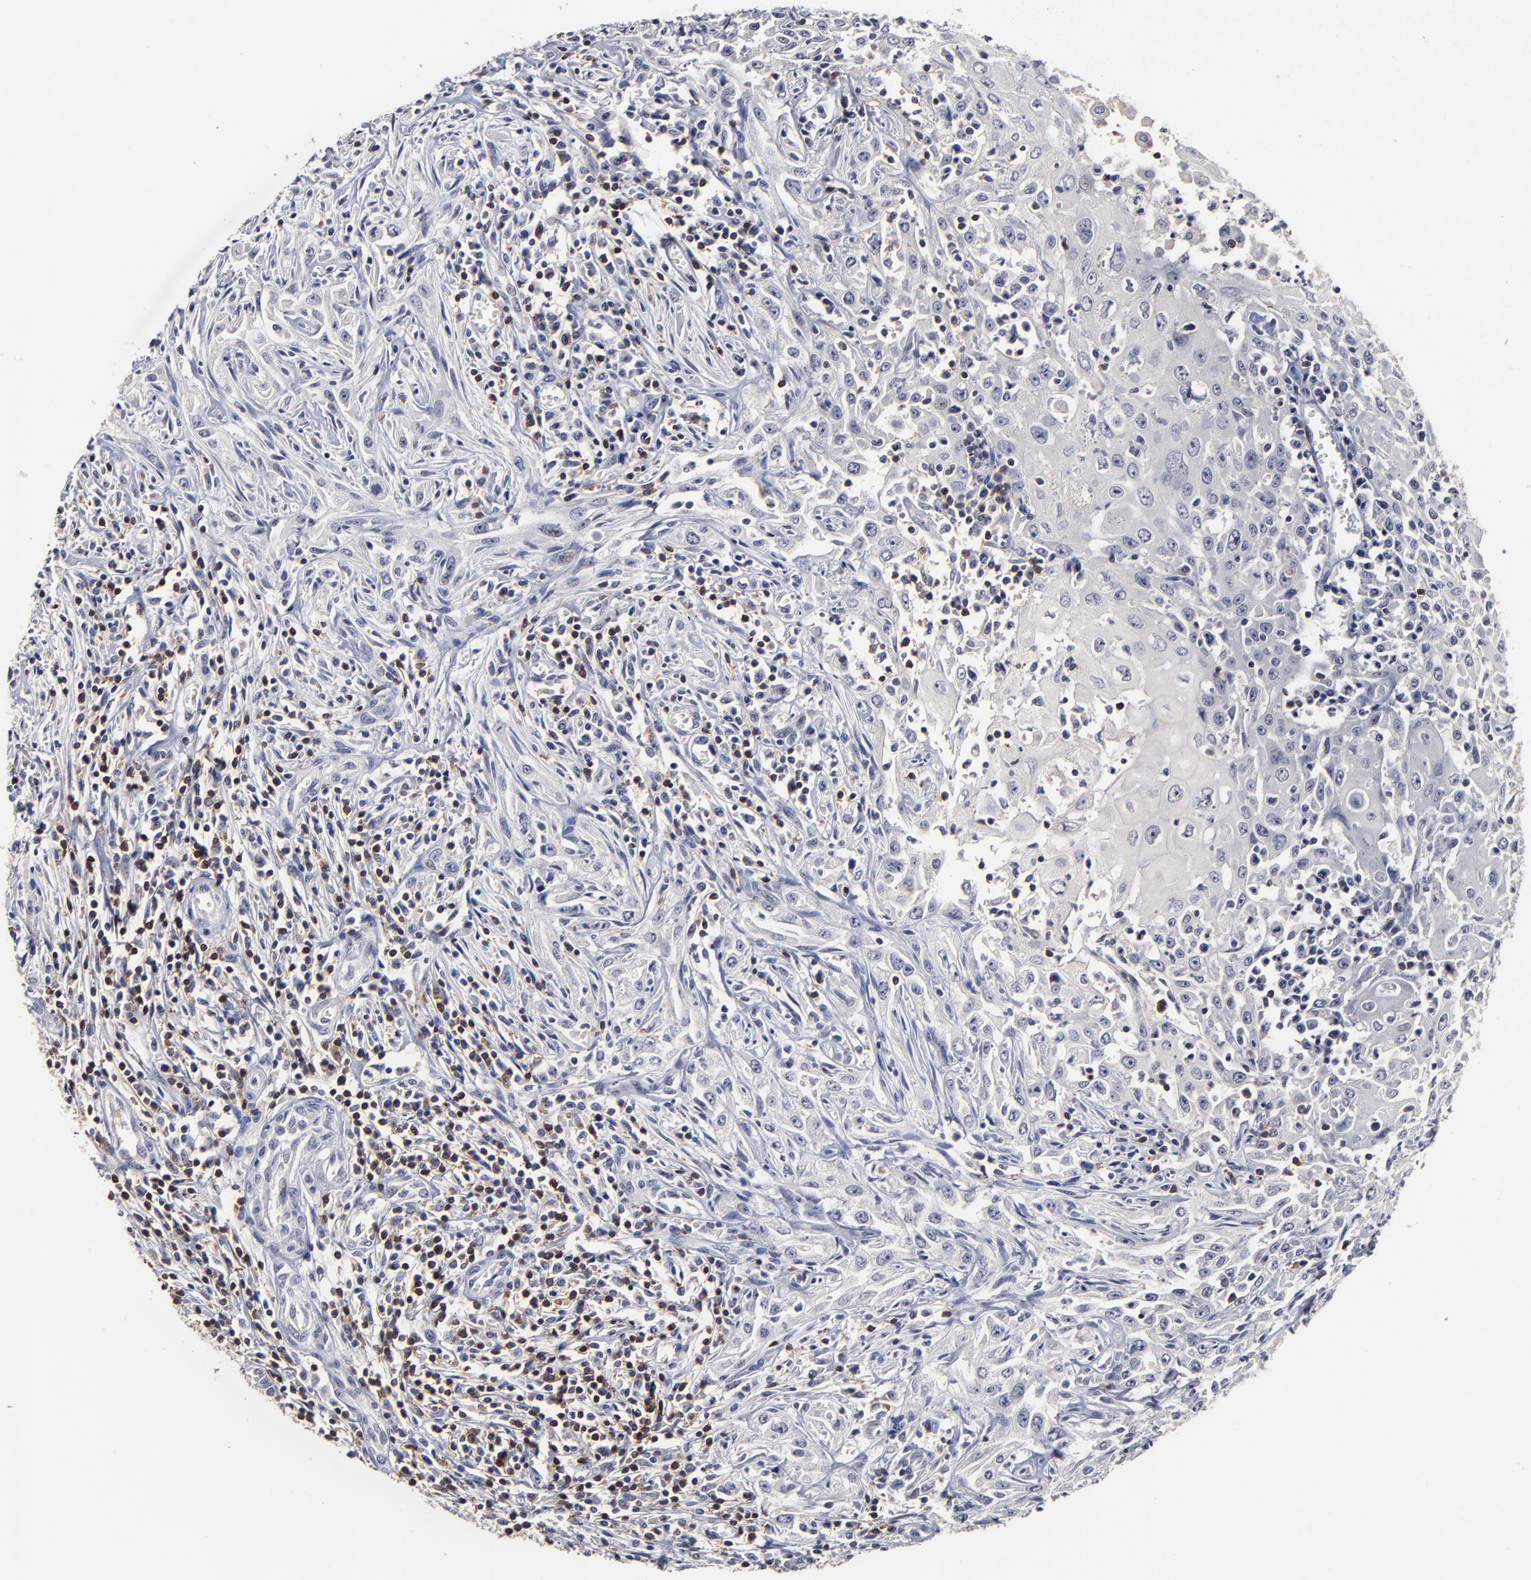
{"staining": {"intensity": "negative", "quantity": "none", "location": "none"}, "tissue": "head and neck cancer", "cell_type": "Tumor cells", "image_type": "cancer", "snomed": [{"axis": "morphology", "description": "Squamous cell carcinoma, NOS"}, {"axis": "topography", "description": "Oral tissue"}, {"axis": "topography", "description": "Head-Neck"}], "caption": "The micrograph demonstrates no staining of tumor cells in squamous cell carcinoma (head and neck).", "gene": "TRAT1", "patient": {"sex": "female", "age": 76}}